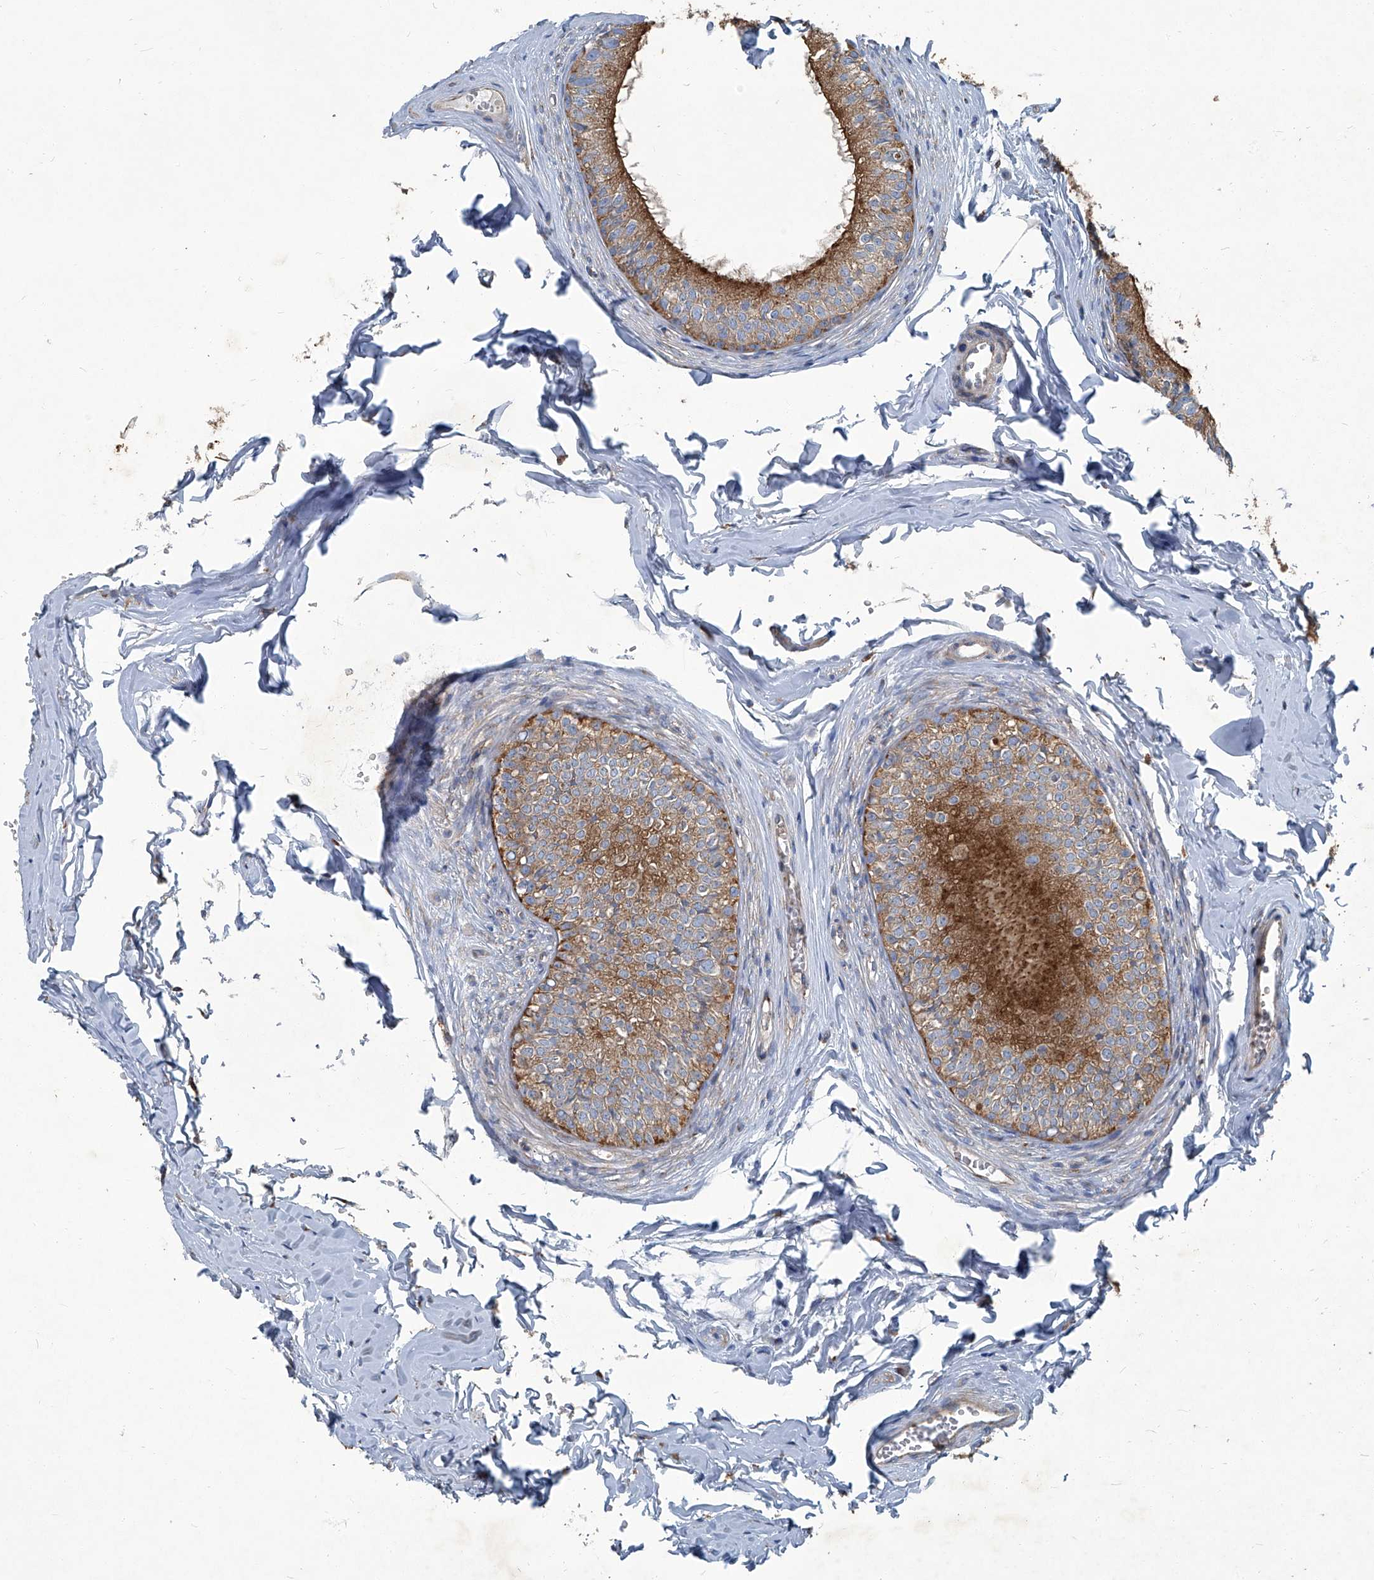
{"staining": {"intensity": "moderate", "quantity": ">75%", "location": "cytoplasmic/membranous"}, "tissue": "epididymis", "cell_type": "Glandular cells", "image_type": "normal", "snomed": [{"axis": "morphology", "description": "Normal tissue, NOS"}, {"axis": "morphology", "description": "Seminoma in situ"}, {"axis": "topography", "description": "Testis"}, {"axis": "topography", "description": "Epididymis"}], "caption": "Glandular cells demonstrate medium levels of moderate cytoplasmic/membranous positivity in about >75% of cells in unremarkable human epididymis. (DAB = brown stain, brightfield microscopy at high magnification).", "gene": "PIGH", "patient": {"sex": "male", "age": 28}}